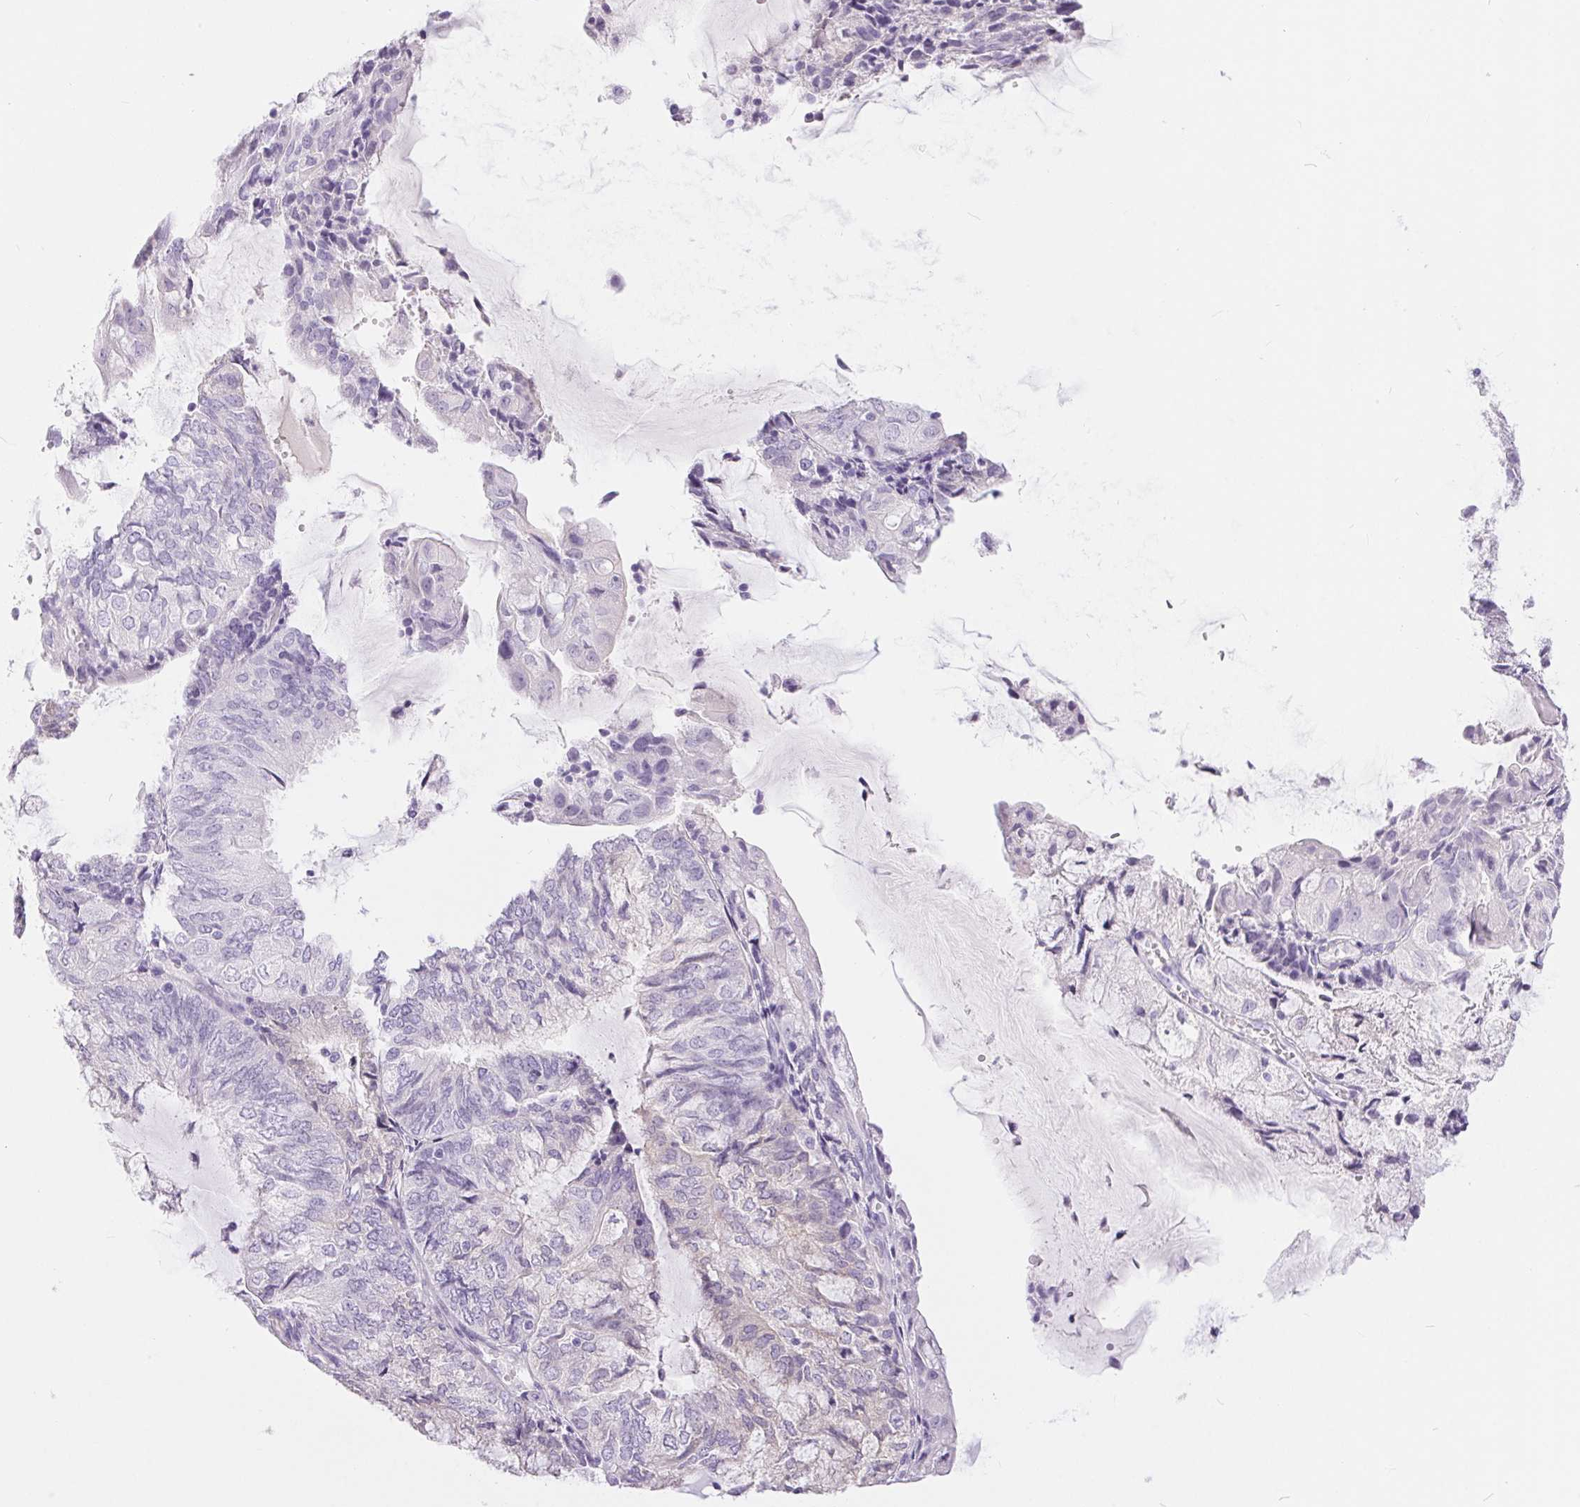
{"staining": {"intensity": "negative", "quantity": "none", "location": "none"}, "tissue": "endometrial cancer", "cell_type": "Tumor cells", "image_type": "cancer", "snomed": [{"axis": "morphology", "description": "Adenocarcinoma, NOS"}, {"axis": "topography", "description": "Endometrium"}], "caption": "DAB immunohistochemical staining of human endometrial adenocarcinoma reveals no significant staining in tumor cells.", "gene": "XDH", "patient": {"sex": "female", "age": 81}}